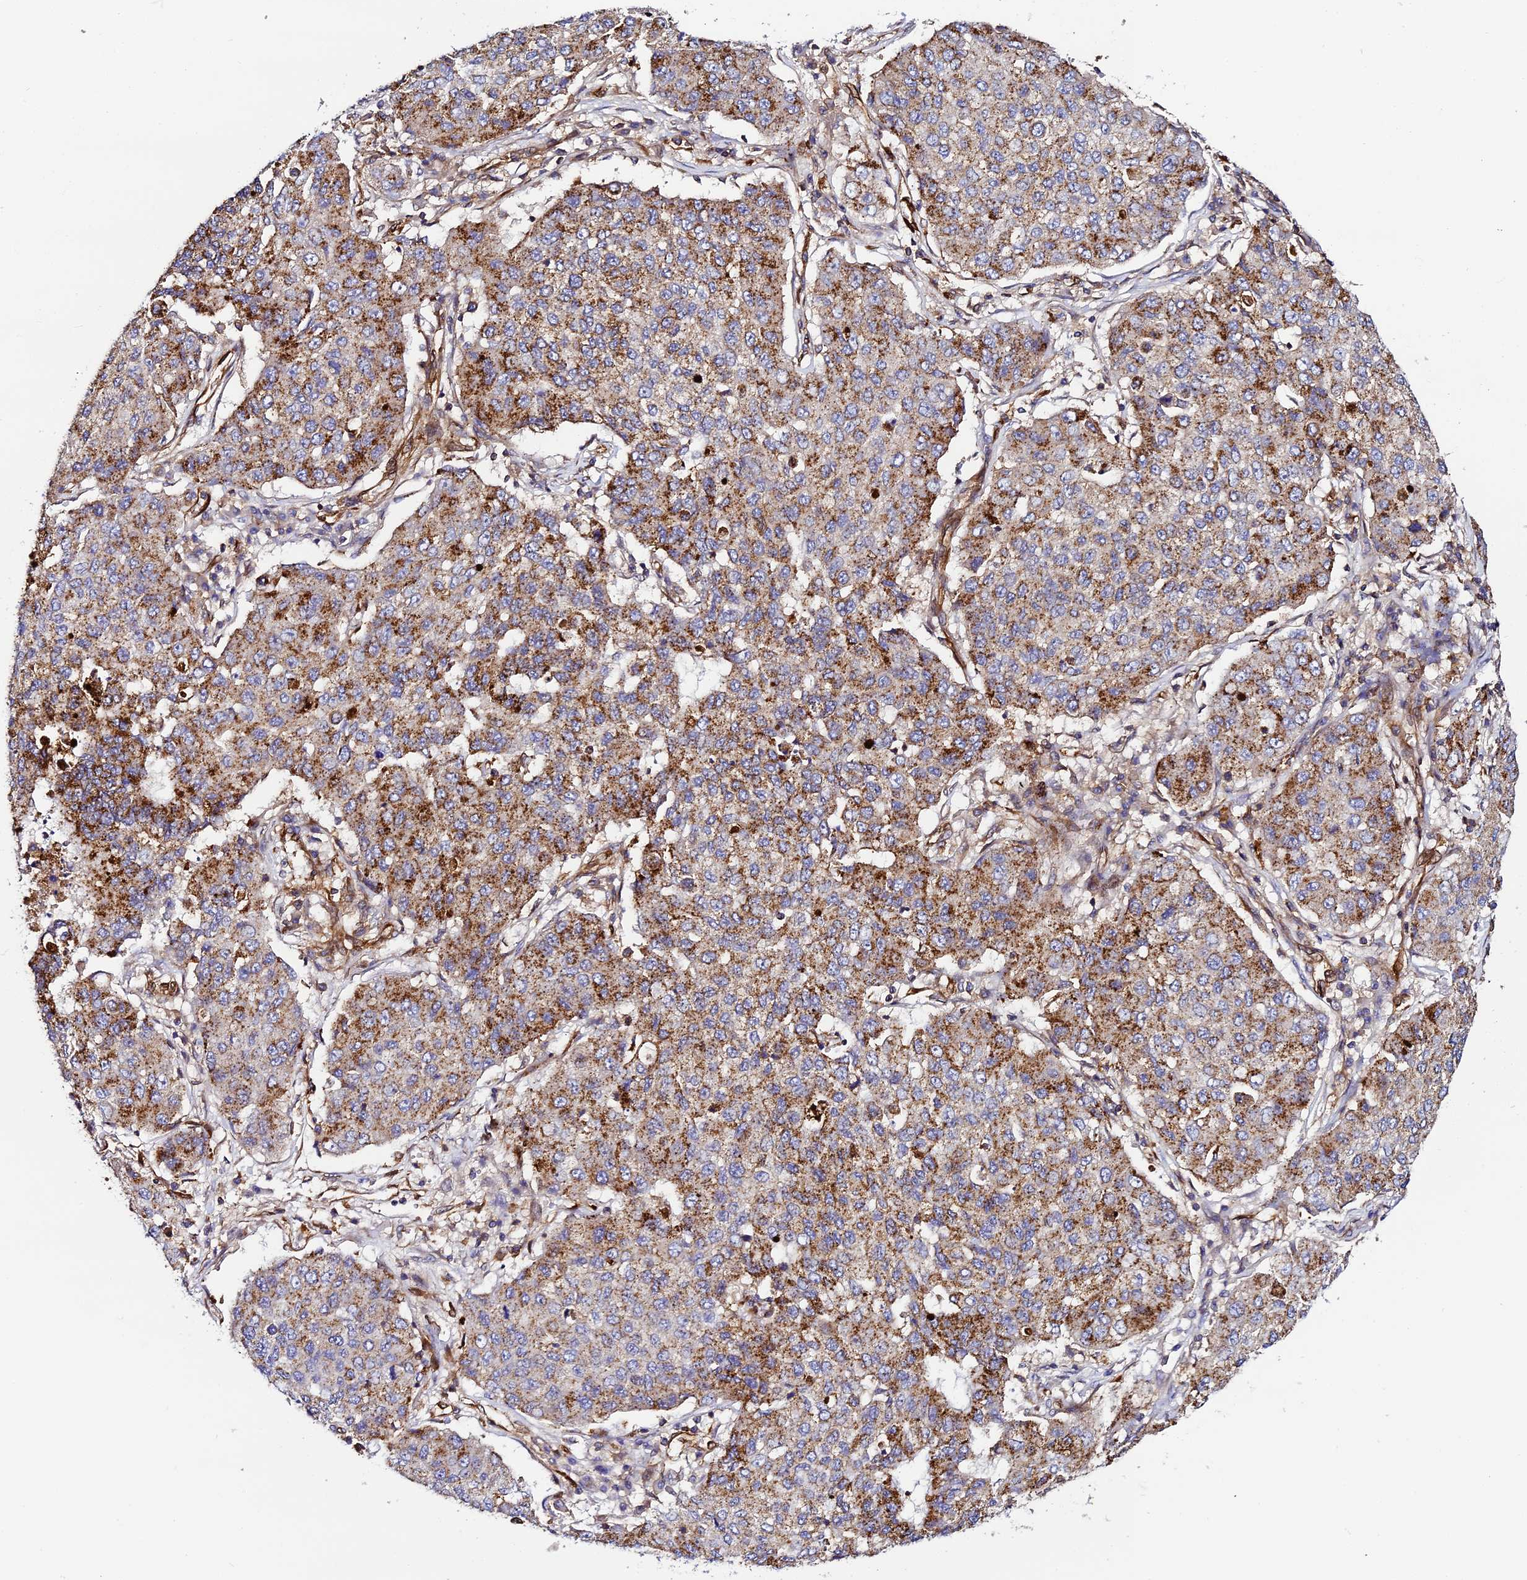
{"staining": {"intensity": "strong", "quantity": "25%-75%", "location": "cytoplasmic/membranous"}, "tissue": "lung cancer", "cell_type": "Tumor cells", "image_type": "cancer", "snomed": [{"axis": "morphology", "description": "Squamous cell carcinoma, NOS"}, {"axis": "topography", "description": "Lung"}], "caption": "A high amount of strong cytoplasmic/membranous expression is seen in approximately 25%-75% of tumor cells in lung cancer tissue.", "gene": "TRPV2", "patient": {"sex": "male", "age": 74}}